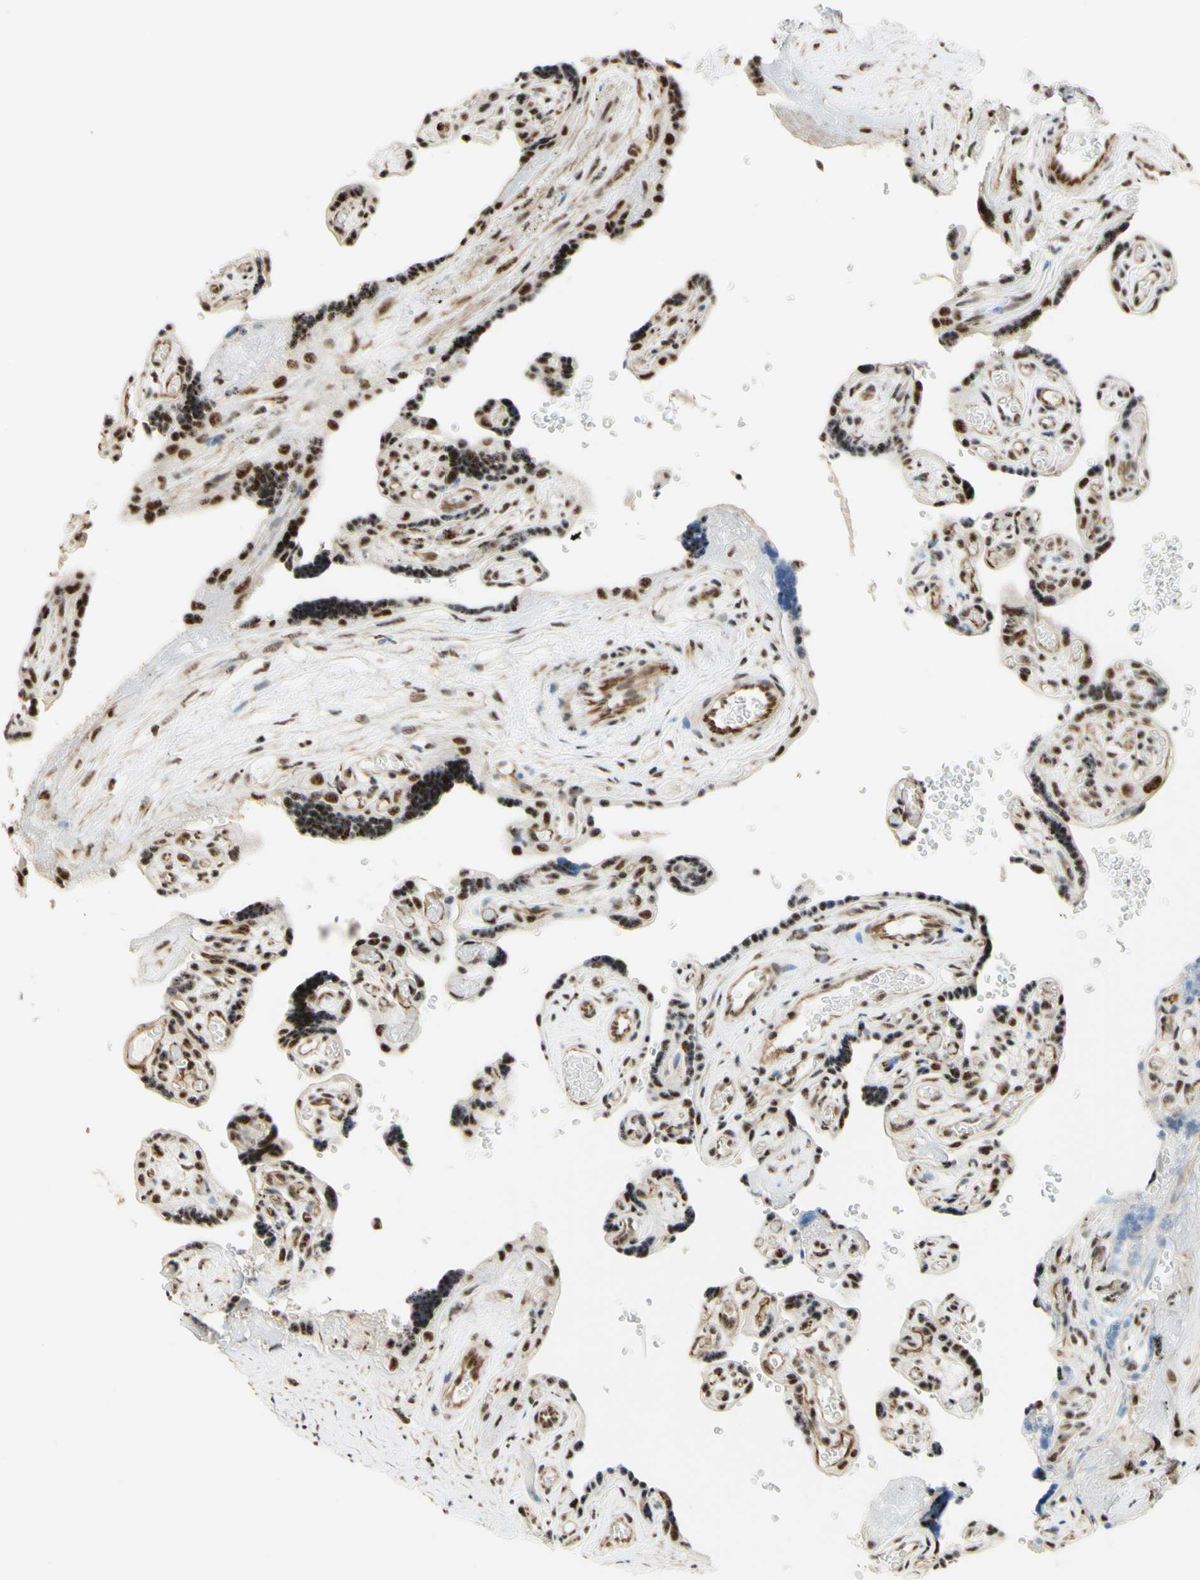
{"staining": {"intensity": "strong", "quantity": ">75%", "location": "nuclear"}, "tissue": "placenta", "cell_type": "Decidual cells", "image_type": "normal", "snomed": [{"axis": "morphology", "description": "Normal tissue, NOS"}, {"axis": "topography", "description": "Placenta"}], "caption": "A high-resolution histopathology image shows IHC staining of normal placenta, which exhibits strong nuclear staining in about >75% of decidual cells.", "gene": "SAP18", "patient": {"sex": "female", "age": 30}}